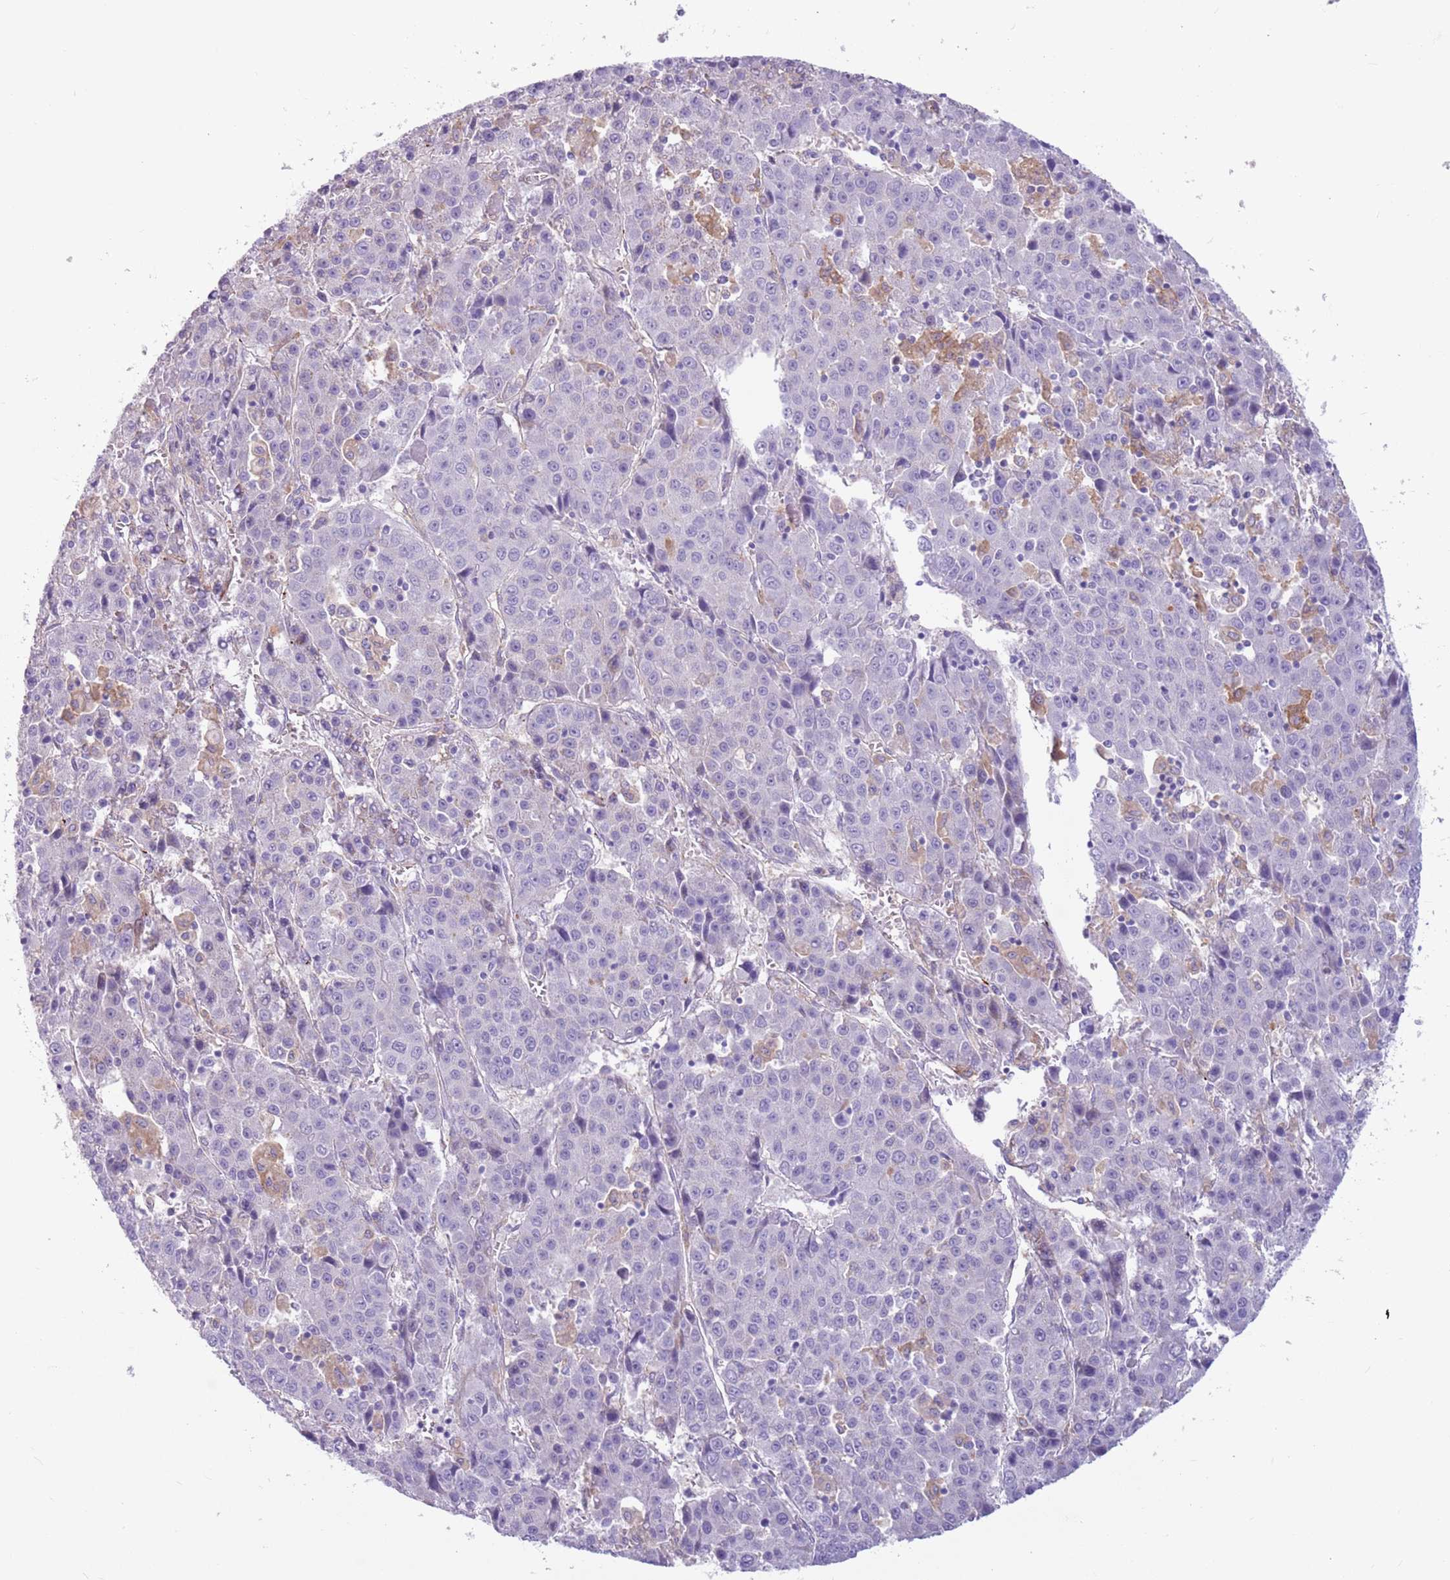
{"staining": {"intensity": "negative", "quantity": "none", "location": "none"}, "tissue": "liver cancer", "cell_type": "Tumor cells", "image_type": "cancer", "snomed": [{"axis": "morphology", "description": "Carcinoma, Hepatocellular, NOS"}, {"axis": "topography", "description": "Liver"}], "caption": "An image of human liver hepatocellular carcinoma is negative for staining in tumor cells.", "gene": "SNX6", "patient": {"sex": "female", "age": 53}}